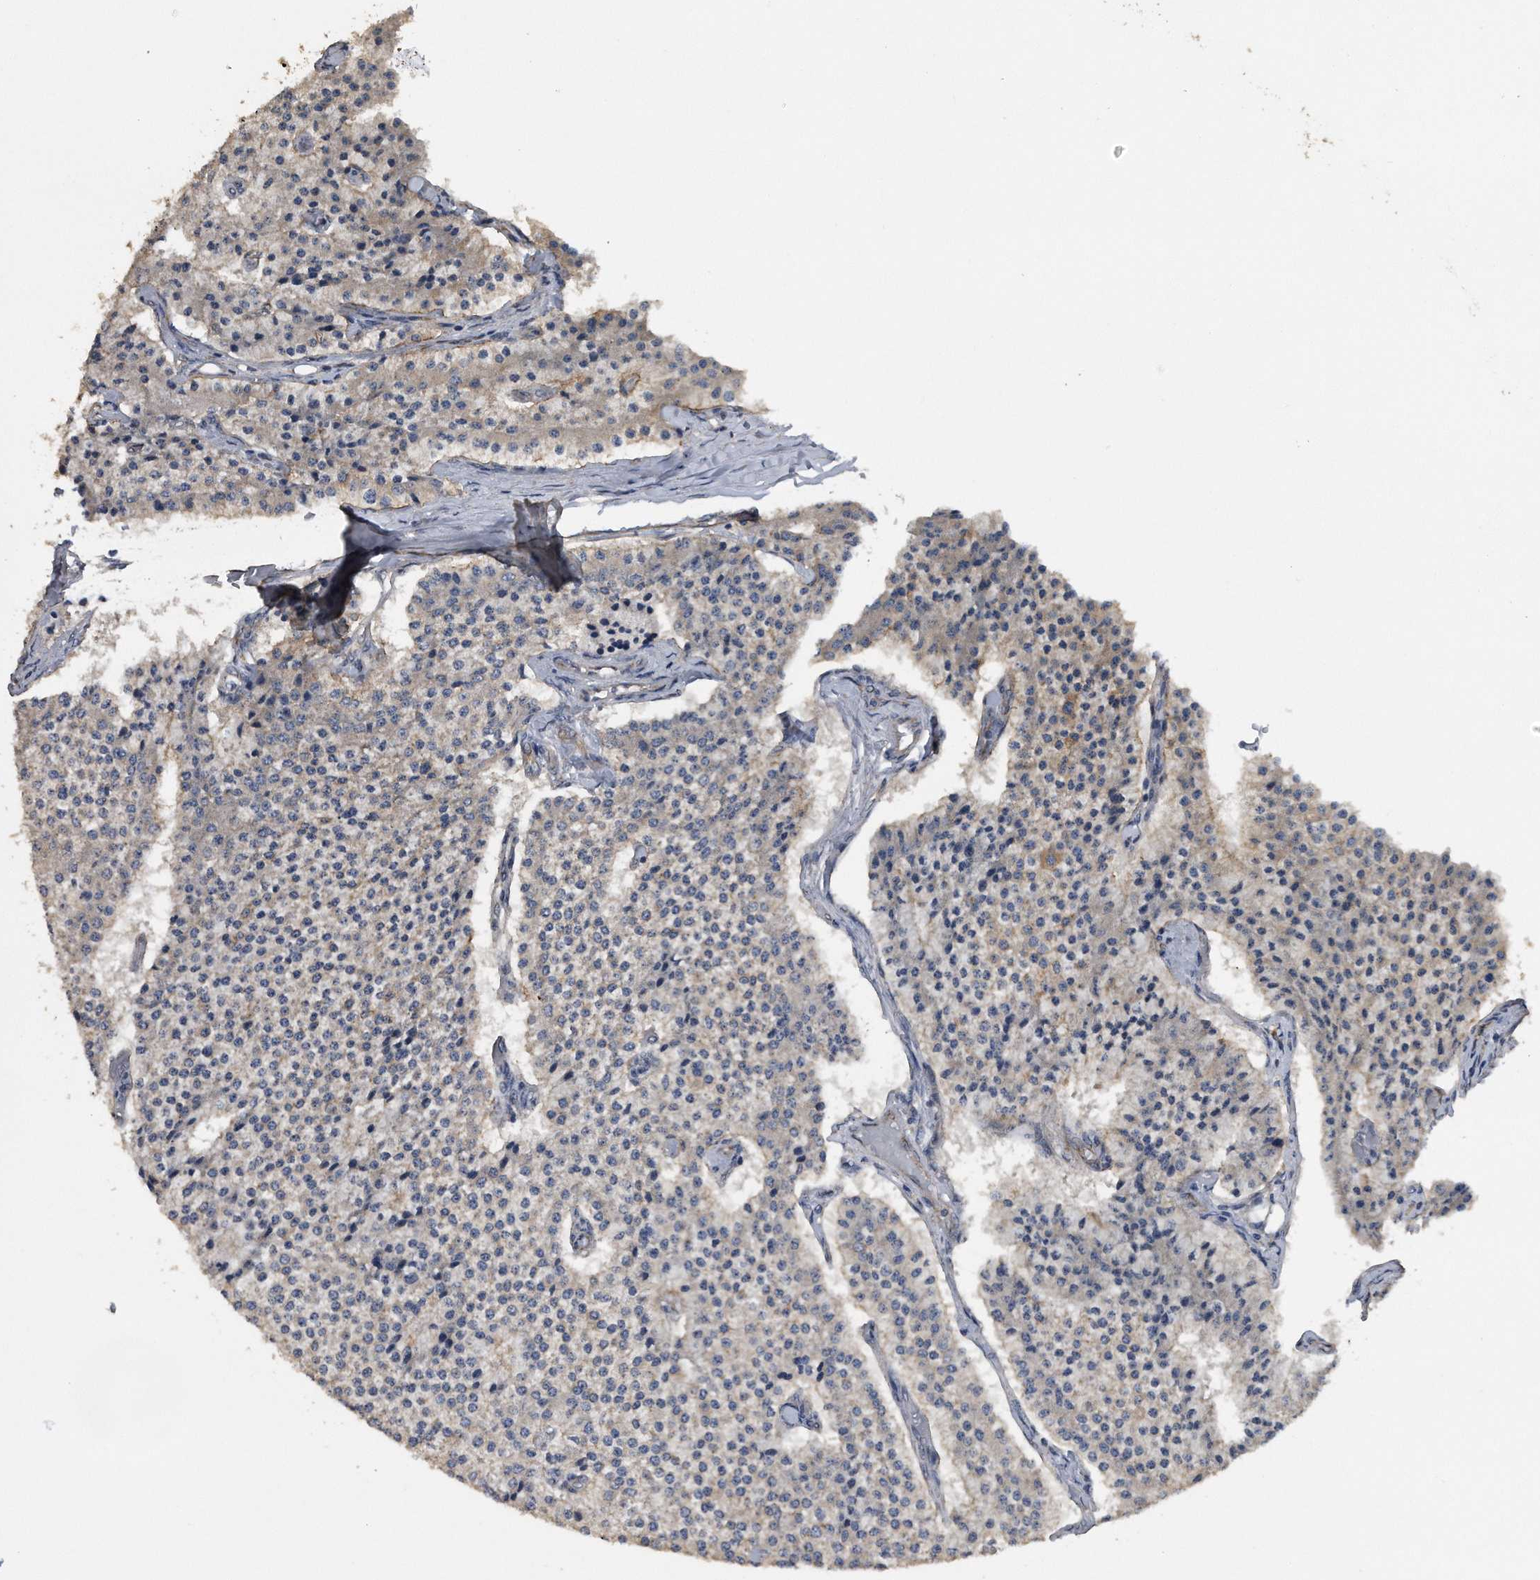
{"staining": {"intensity": "negative", "quantity": "none", "location": "none"}, "tissue": "carcinoid", "cell_type": "Tumor cells", "image_type": "cancer", "snomed": [{"axis": "morphology", "description": "Carcinoid, malignant, NOS"}, {"axis": "topography", "description": "Colon"}], "caption": "Immunohistochemistry (IHC) of human carcinoid reveals no staining in tumor cells. The staining was performed using DAB to visualize the protein expression in brown, while the nuclei were stained in blue with hematoxylin (Magnification: 20x).", "gene": "PCLO", "patient": {"sex": "female", "age": 52}}